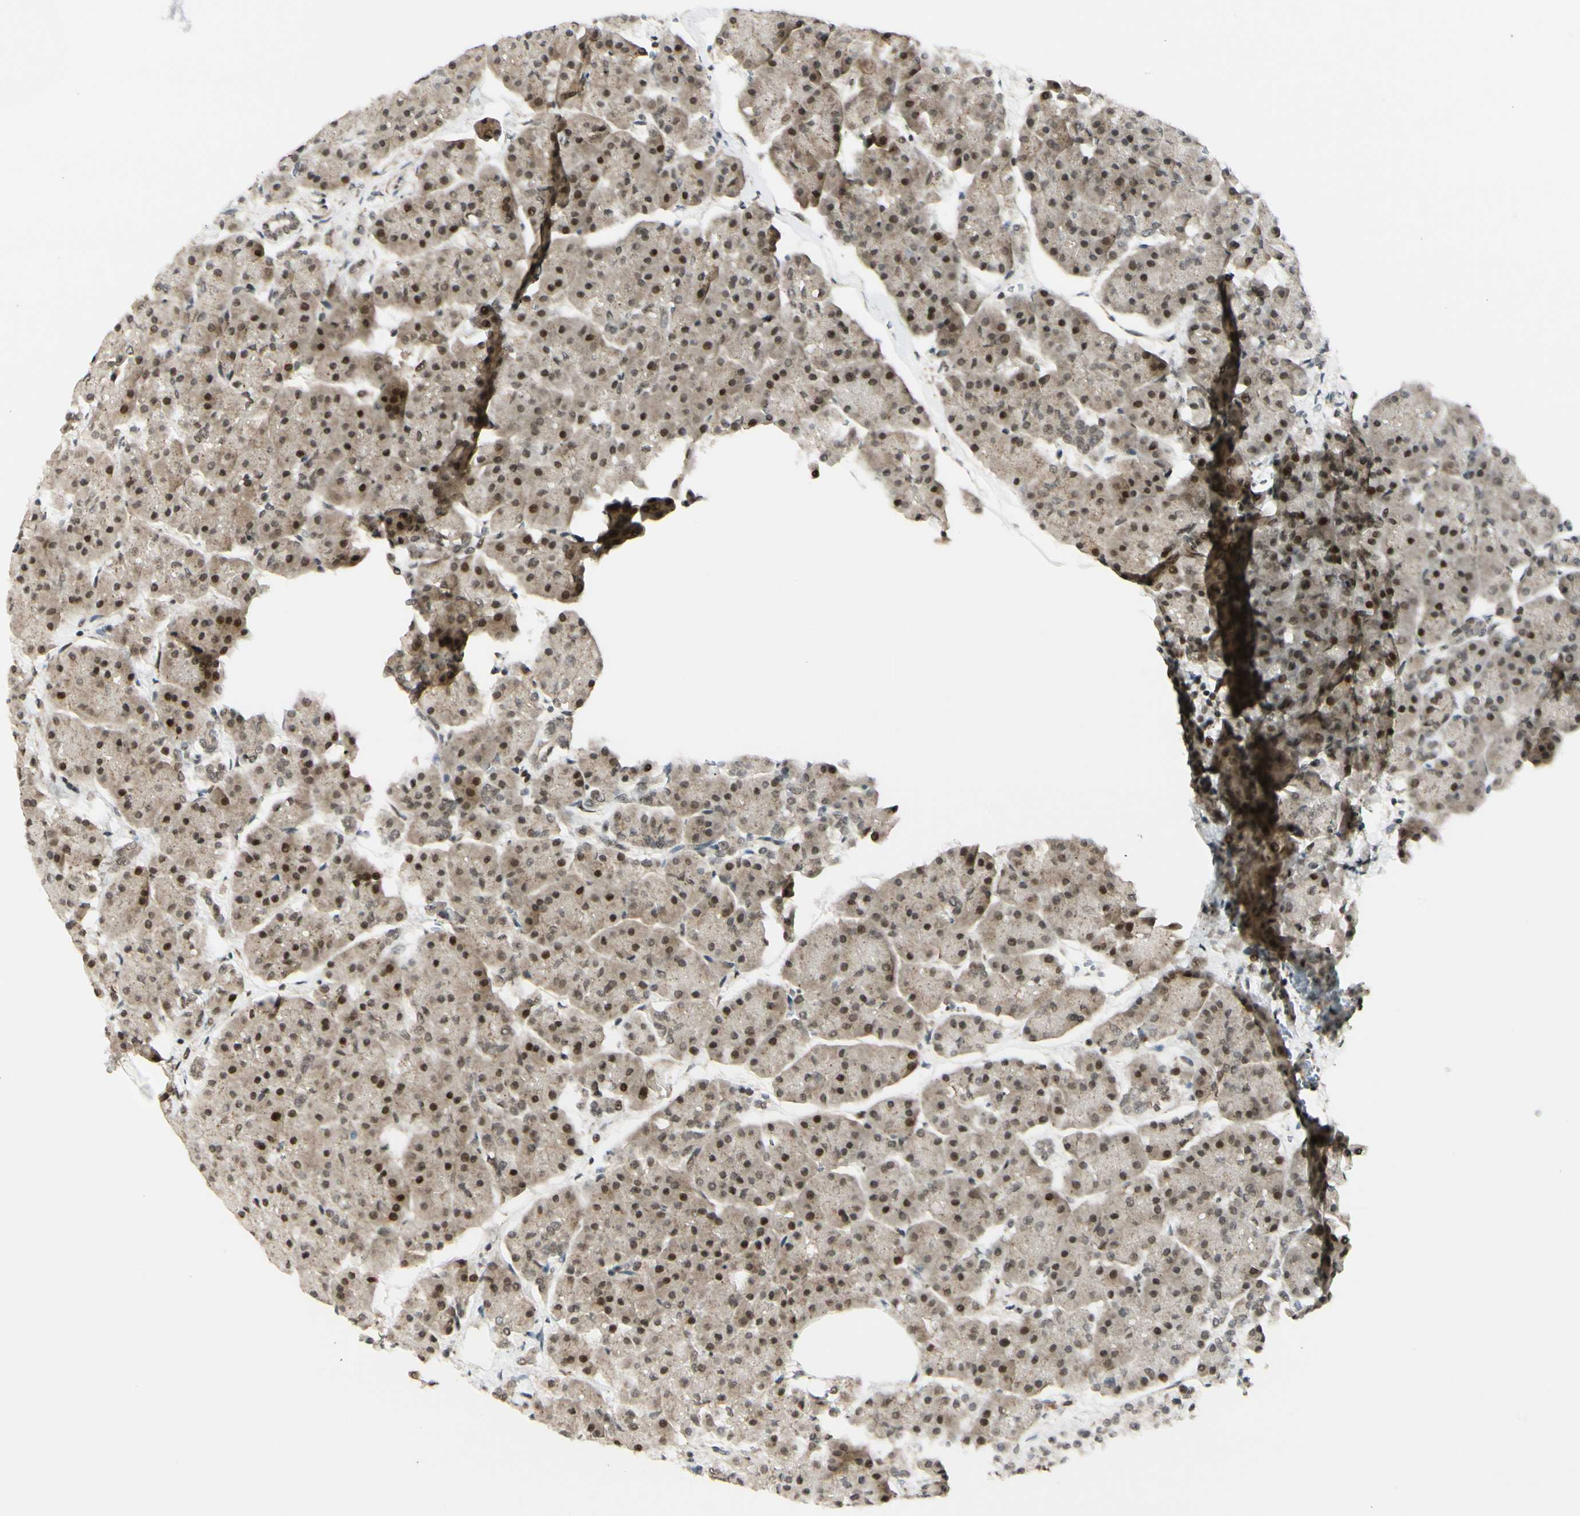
{"staining": {"intensity": "moderate", "quantity": ">75%", "location": "cytoplasmic/membranous,nuclear"}, "tissue": "pancreas", "cell_type": "Exocrine glandular cells", "image_type": "normal", "snomed": [{"axis": "morphology", "description": "Normal tissue, NOS"}, {"axis": "topography", "description": "Pancreas"}], "caption": "Pancreas stained with DAB (3,3'-diaminobenzidine) immunohistochemistry exhibits medium levels of moderate cytoplasmic/membranous,nuclear positivity in about >75% of exocrine glandular cells.", "gene": "BRMS1", "patient": {"sex": "female", "age": 70}}